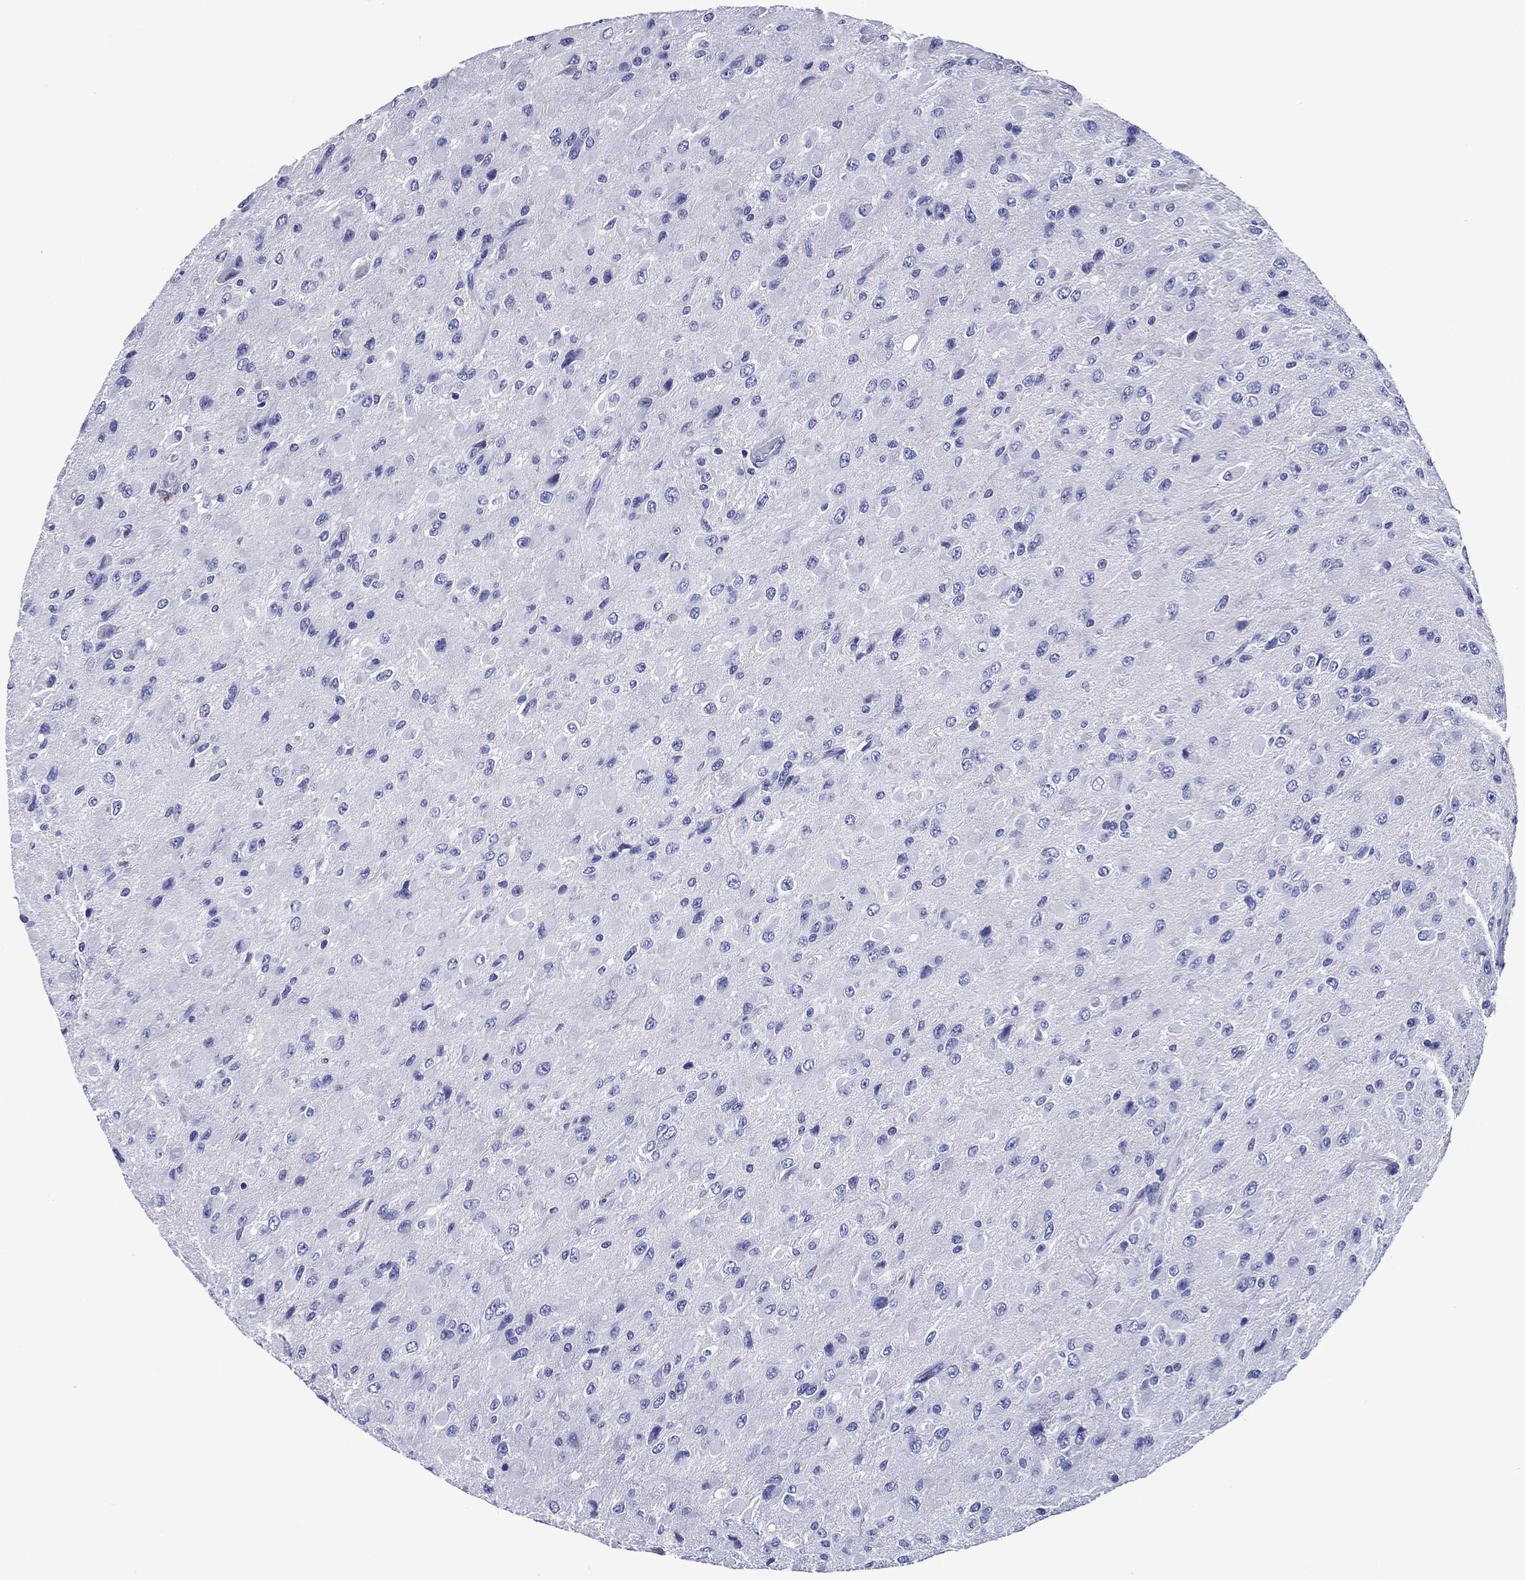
{"staining": {"intensity": "negative", "quantity": "none", "location": "none"}, "tissue": "glioma", "cell_type": "Tumor cells", "image_type": "cancer", "snomed": [{"axis": "morphology", "description": "Glioma, malignant, High grade"}, {"axis": "topography", "description": "Cerebral cortex"}], "caption": "Immunohistochemistry micrograph of human malignant high-grade glioma stained for a protein (brown), which shows no expression in tumor cells.", "gene": "ACE2", "patient": {"sex": "male", "age": 35}}